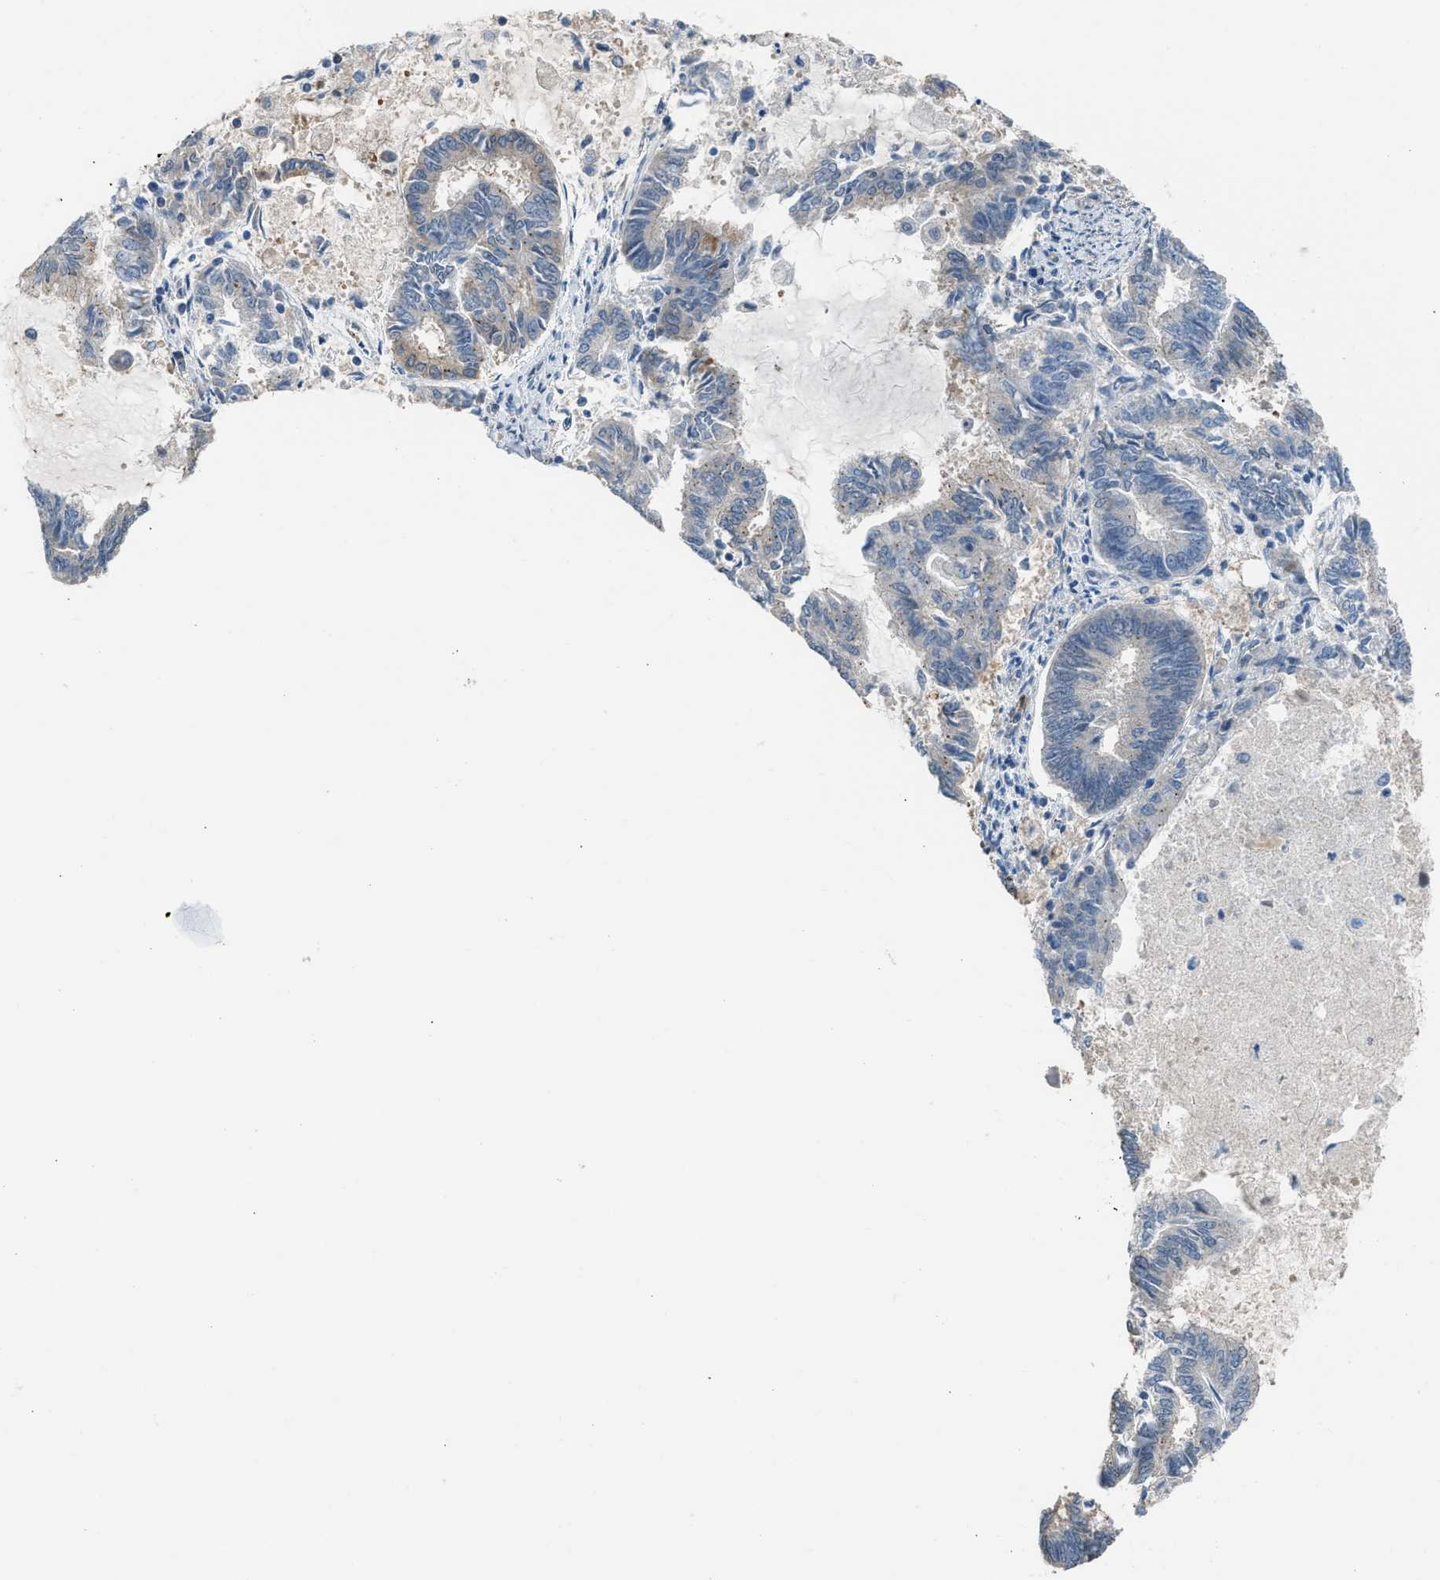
{"staining": {"intensity": "weak", "quantity": "25%-75%", "location": "cytoplasmic/membranous"}, "tissue": "endometrial cancer", "cell_type": "Tumor cells", "image_type": "cancer", "snomed": [{"axis": "morphology", "description": "Adenocarcinoma, NOS"}, {"axis": "topography", "description": "Endometrium"}], "caption": "This image shows IHC staining of adenocarcinoma (endometrial), with low weak cytoplasmic/membranous staining in about 25%-75% of tumor cells.", "gene": "CRTC1", "patient": {"sex": "female", "age": 86}}